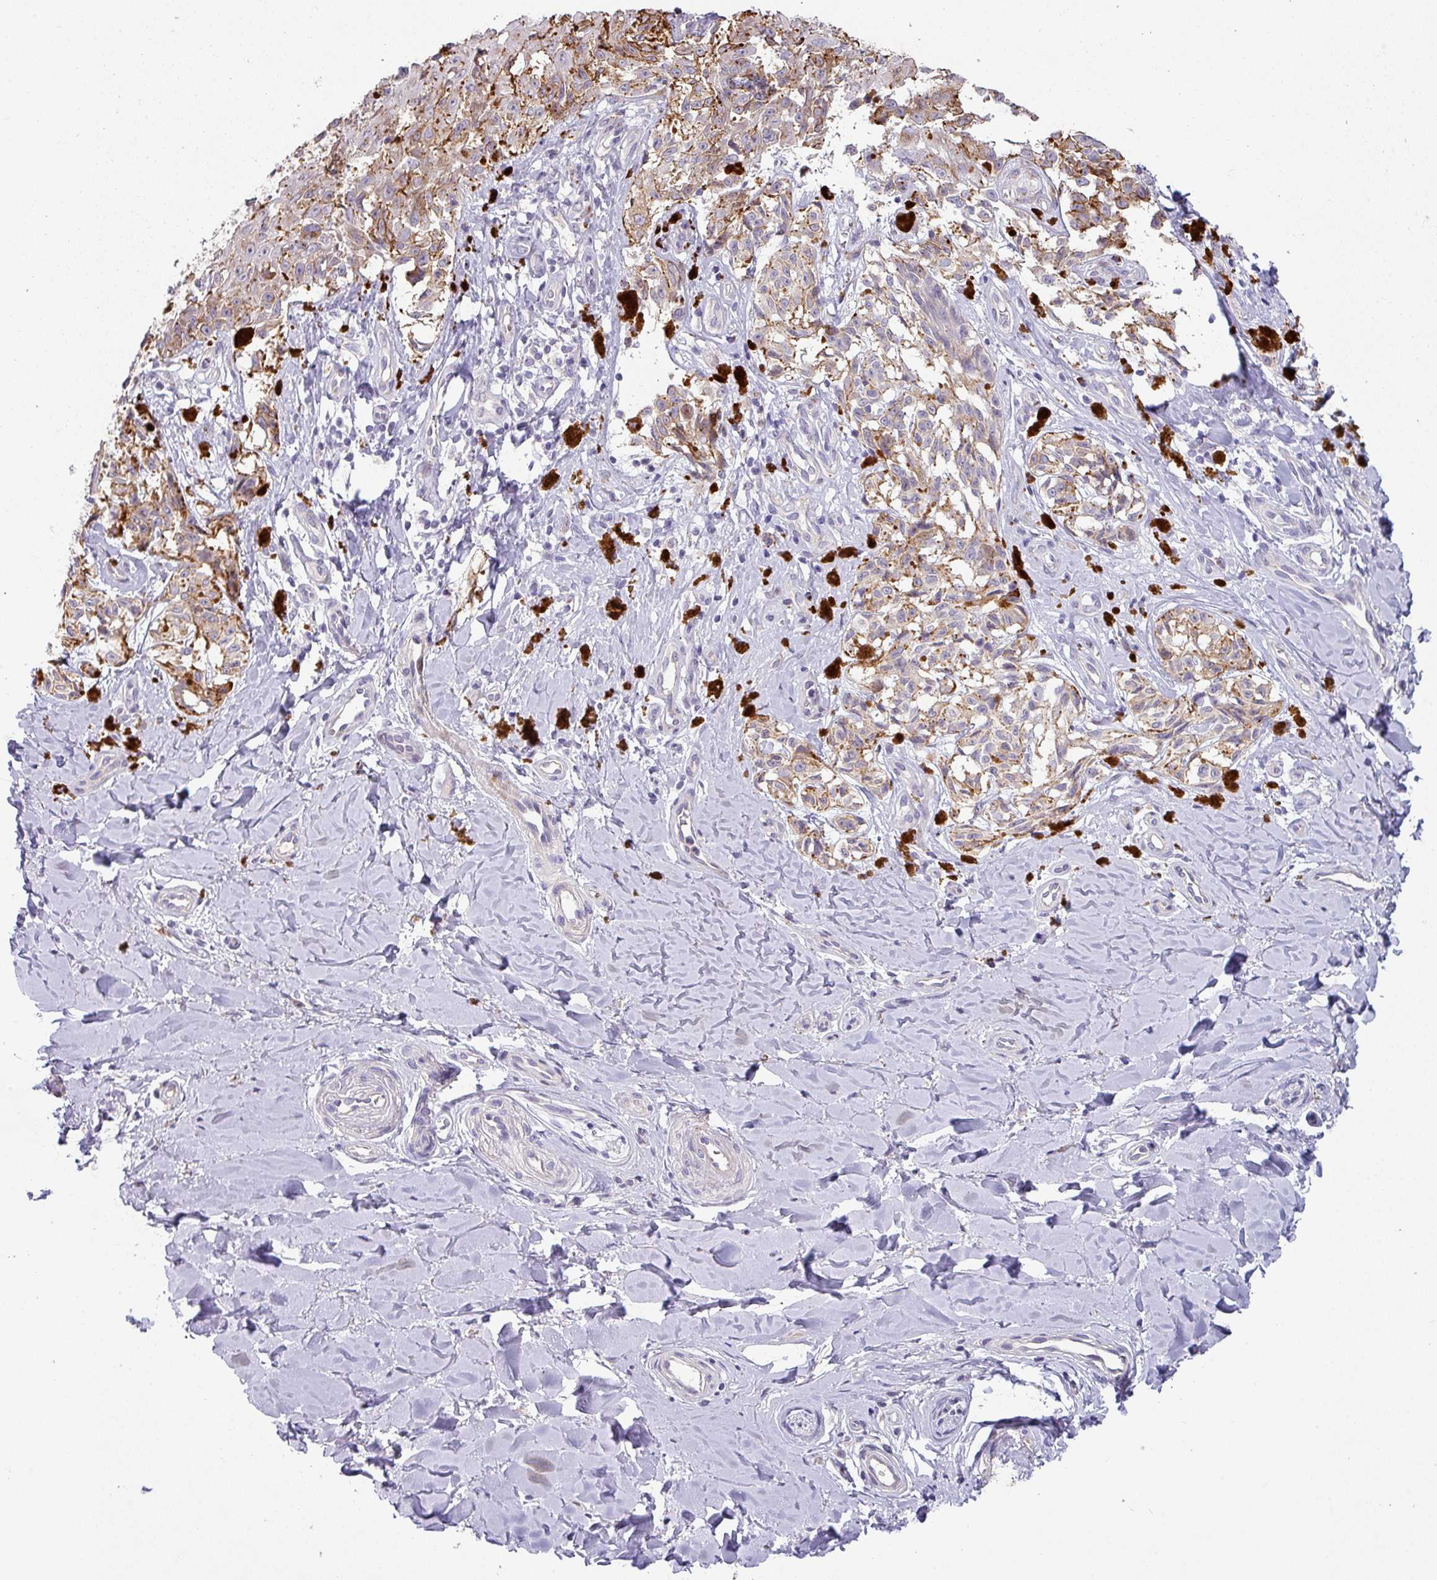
{"staining": {"intensity": "weak", "quantity": "25%-75%", "location": "cytoplasmic/membranous"}, "tissue": "melanoma", "cell_type": "Tumor cells", "image_type": "cancer", "snomed": [{"axis": "morphology", "description": "Malignant melanoma, NOS"}, {"axis": "topography", "description": "Skin"}], "caption": "The histopathology image demonstrates staining of malignant melanoma, revealing weak cytoplasmic/membranous protein expression (brown color) within tumor cells. The staining was performed using DAB to visualize the protein expression in brown, while the nuclei were stained in blue with hematoxylin (Magnification: 20x).", "gene": "KLHL3", "patient": {"sex": "female", "age": 65}}